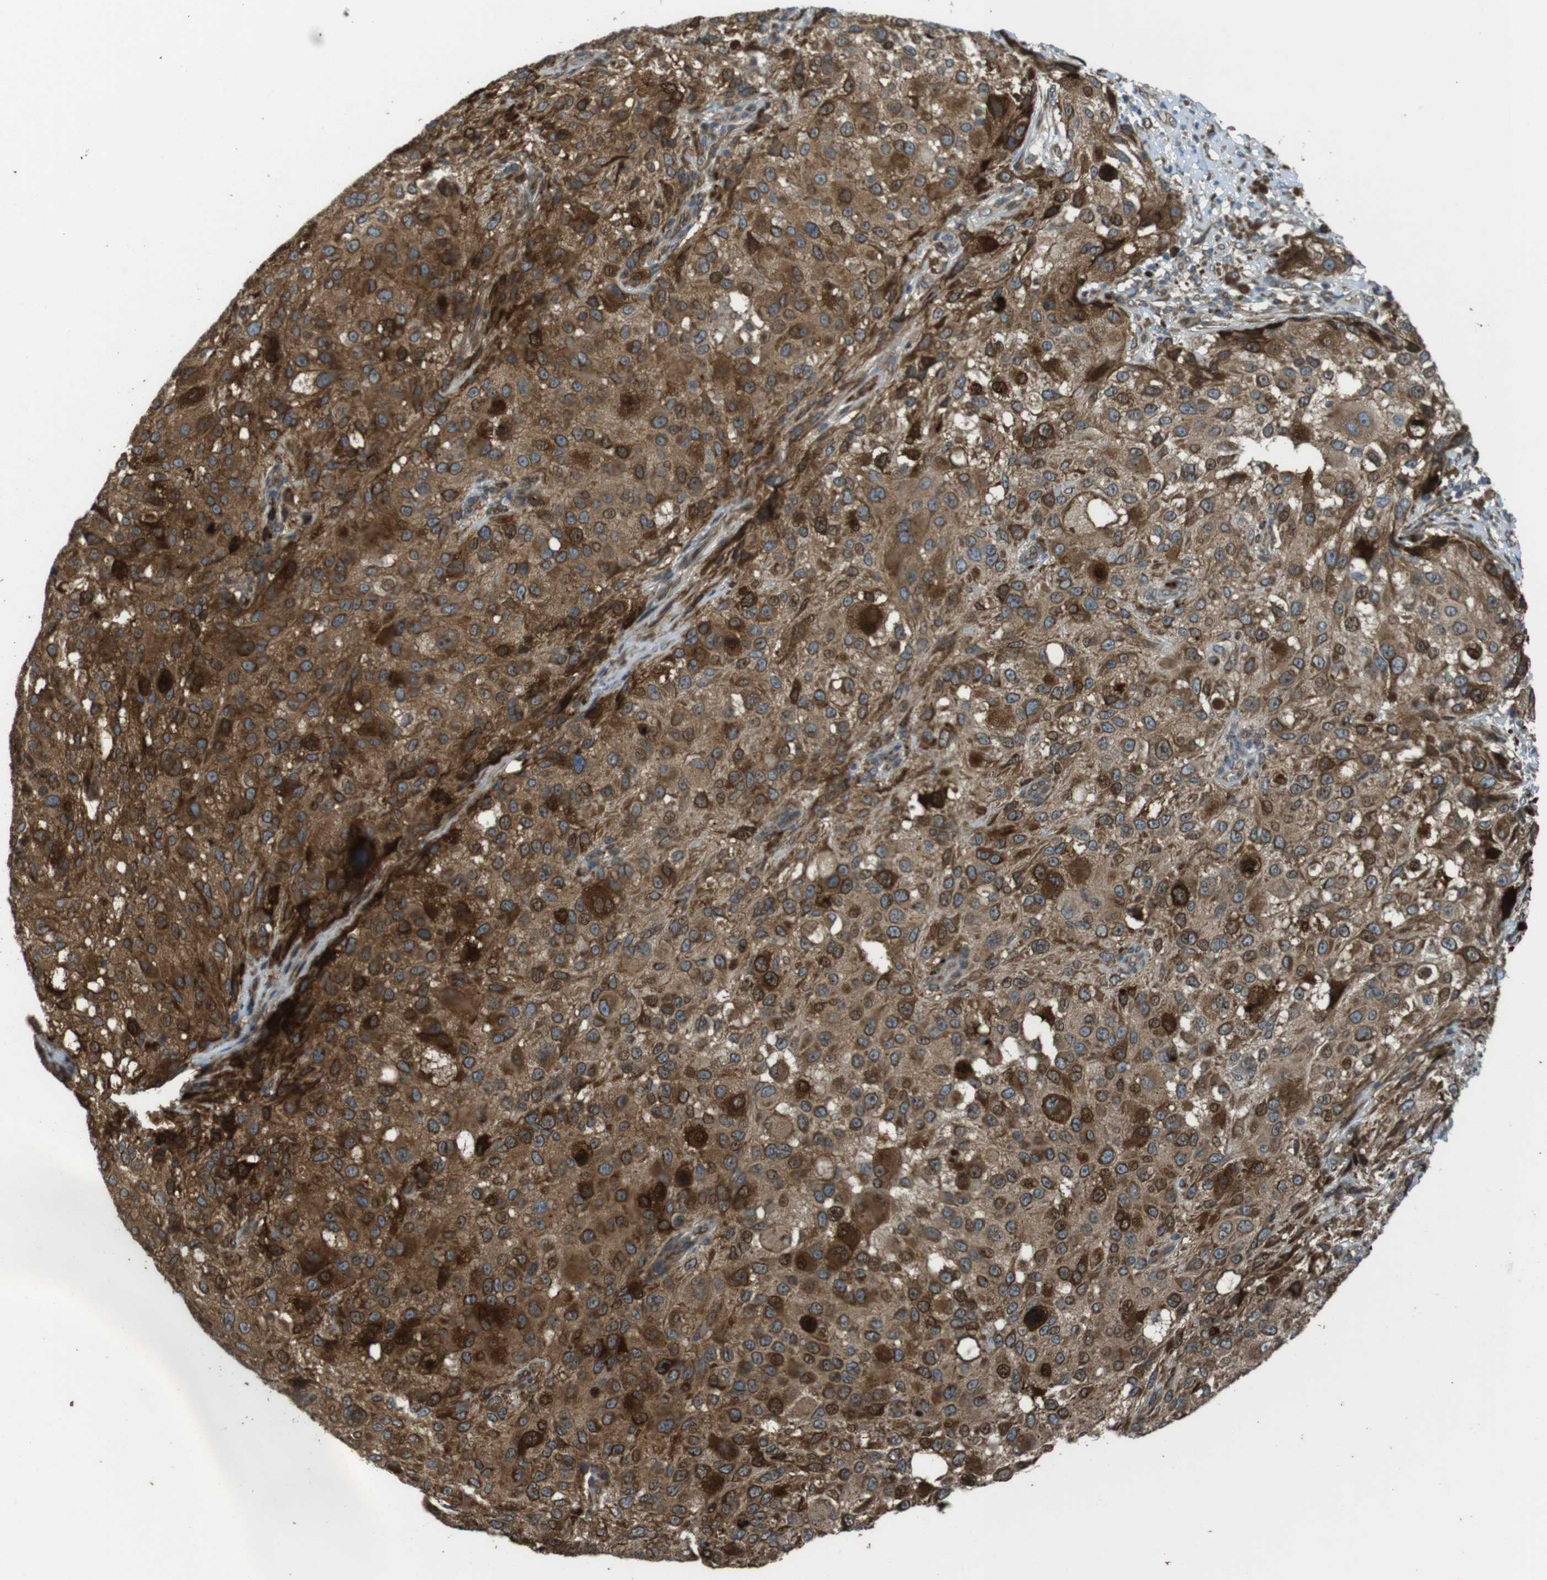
{"staining": {"intensity": "moderate", "quantity": ">75%", "location": "cytoplasmic/membranous"}, "tissue": "melanoma", "cell_type": "Tumor cells", "image_type": "cancer", "snomed": [{"axis": "morphology", "description": "Necrosis, NOS"}, {"axis": "morphology", "description": "Malignant melanoma, NOS"}, {"axis": "topography", "description": "Skin"}], "caption": "Protein staining displays moderate cytoplasmic/membranous staining in approximately >75% of tumor cells in malignant melanoma. The staining is performed using DAB brown chromogen to label protein expression. The nuclei are counter-stained blue using hematoxylin.", "gene": "ZNF330", "patient": {"sex": "female", "age": 87}}